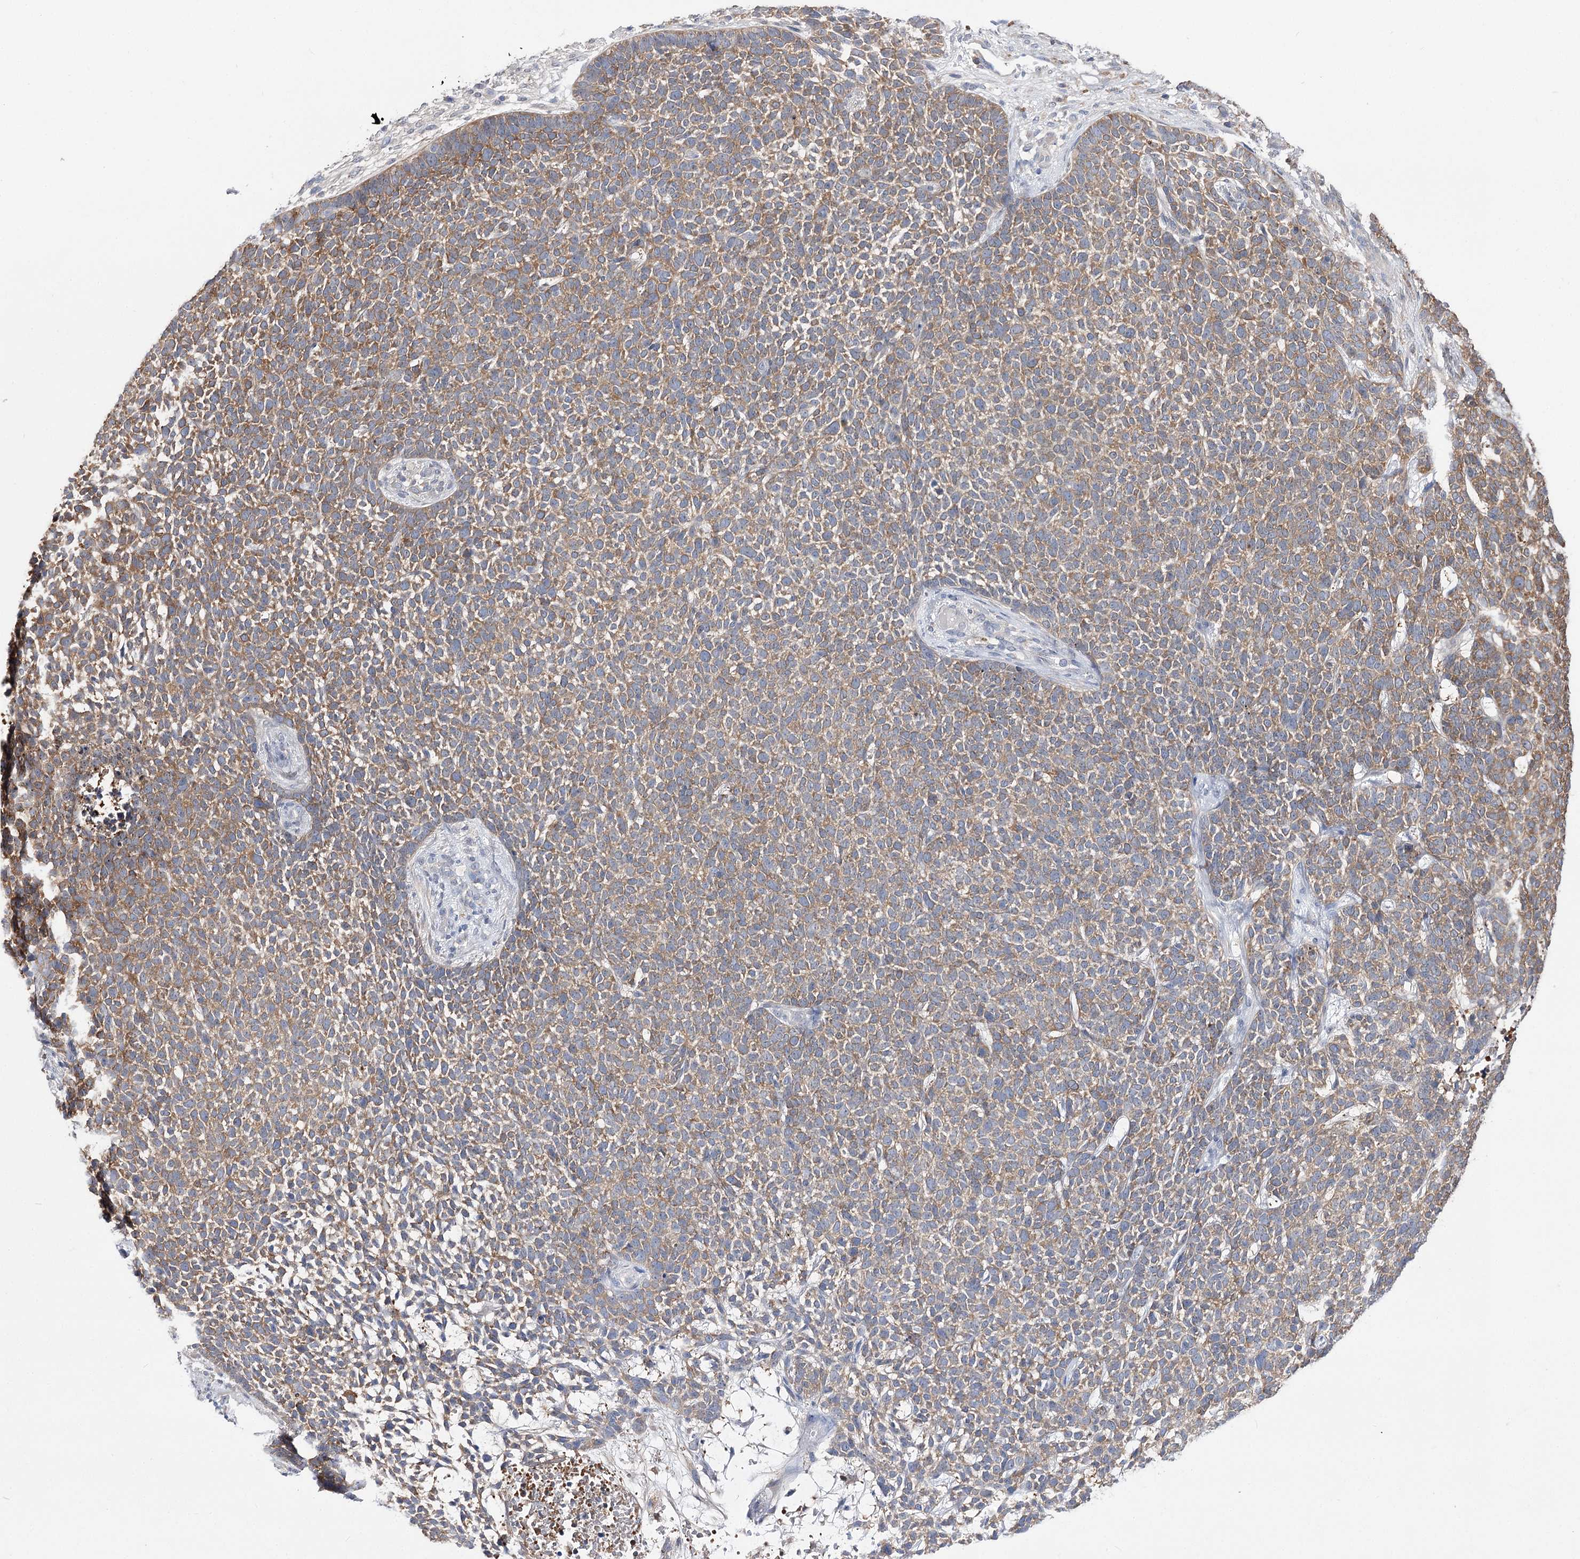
{"staining": {"intensity": "moderate", "quantity": ">75%", "location": "cytoplasmic/membranous"}, "tissue": "skin cancer", "cell_type": "Tumor cells", "image_type": "cancer", "snomed": [{"axis": "morphology", "description": "Basal cell carcinoma"}, {"axis": "topography", "description": "Skin"}], "caption": "Tumor cells show medium levels of moderate cytoplasmic/membranous staining in approximately >75% of cells in skin cancer (basal cell carcinoma). The protein is stained brown, and the nuclei are stained in blue (DAB IHC with brightfield microscopy, high magnification).", "gene": "UGP2", "patient": {"sex": "female", "age": 84}}